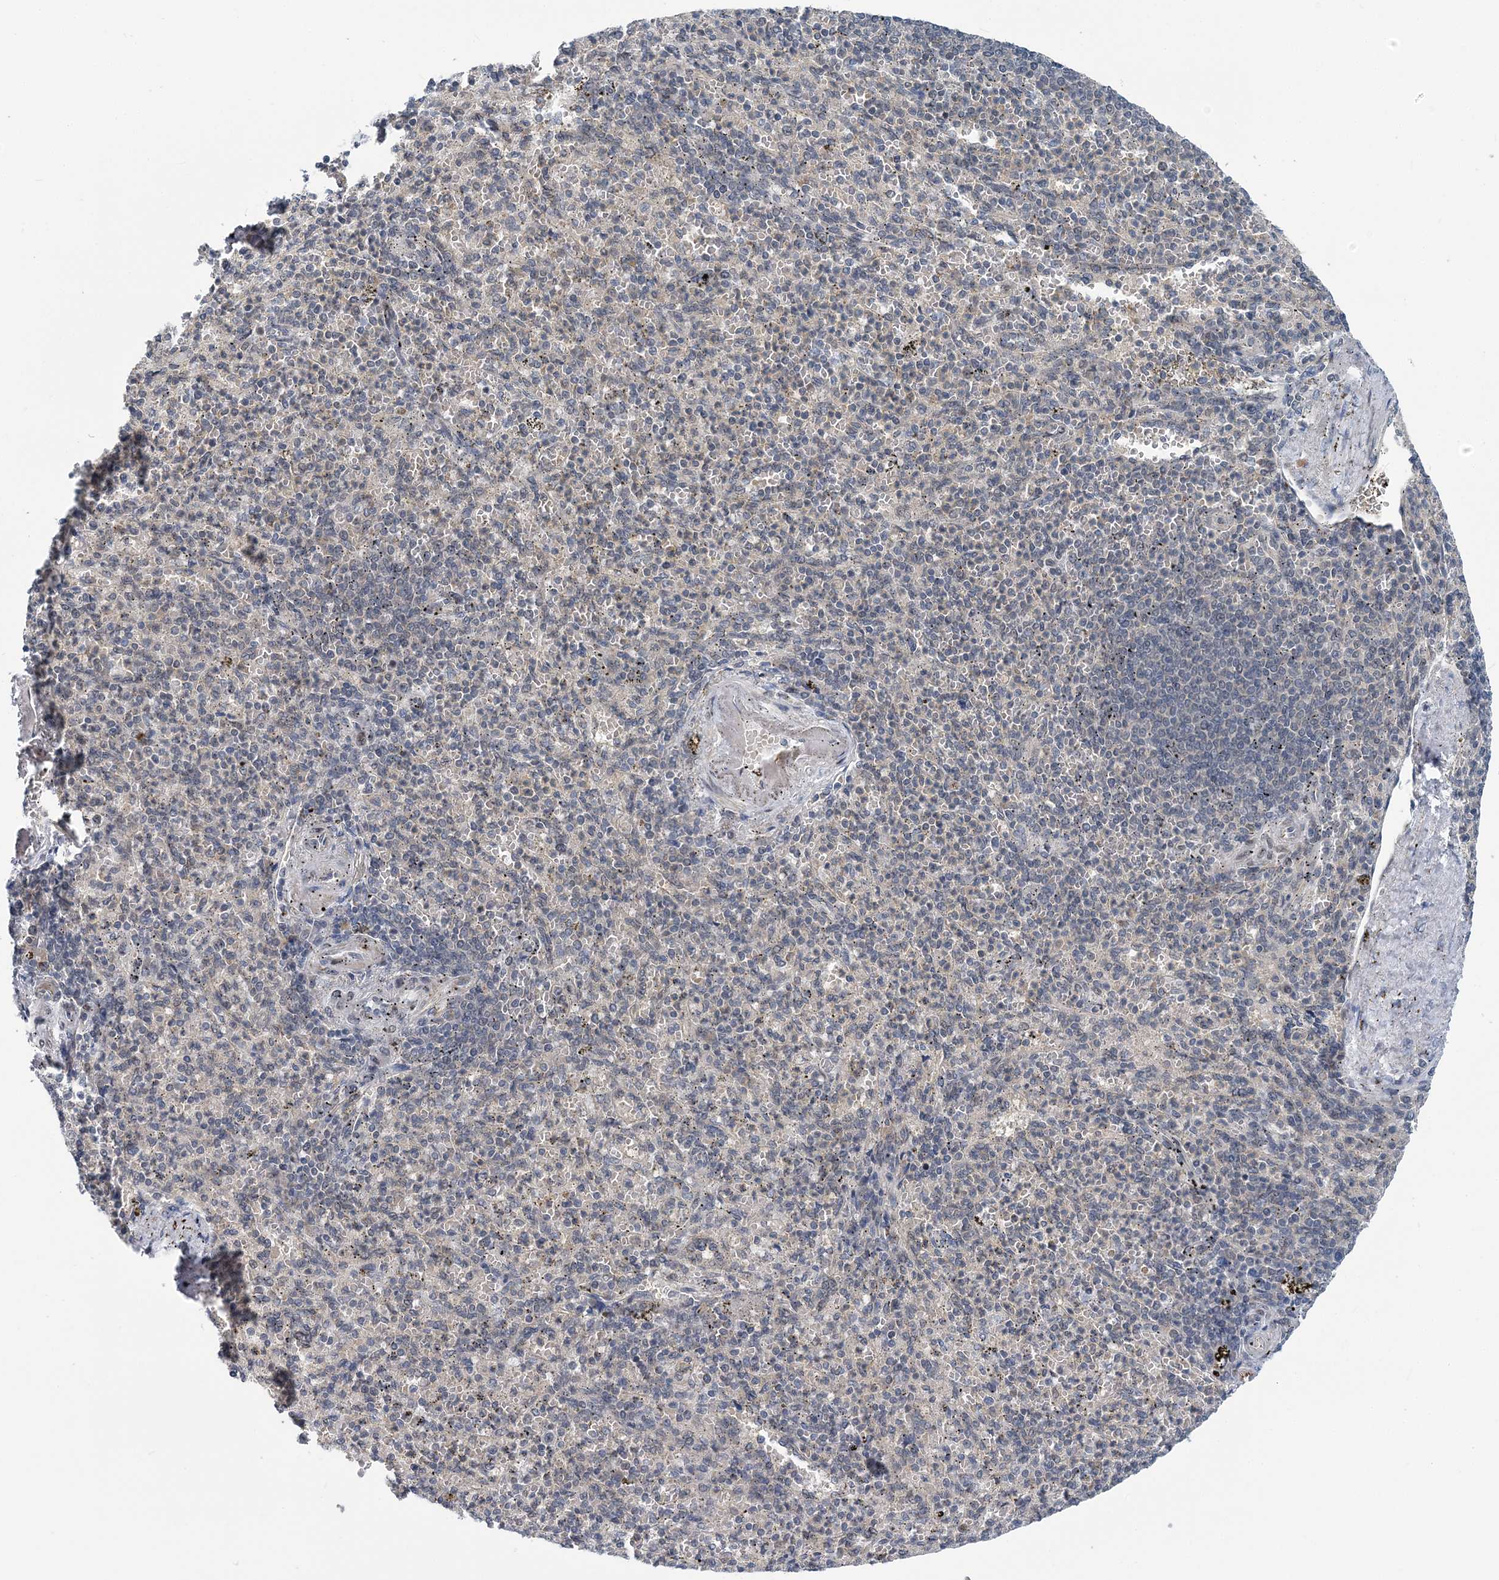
{"staining": {"intensity": "negative", "quantity": "none", "location": "none"}, "tissue": "spleen", "cell_type": "Cells in red pulp", "image_type": "normal", "snomed": [{"axis": "morphology", "description": "Normal tissue, NOS"}, {"axis": "topography", "description": "Spleen"}], "caption": "Micrograph shows no significant protein expression in cells in red pulp of benign spleen. (DAB IHC, high magnification).", "gene": "HYCC2", "patient": {"sex": "female", "age": 74}}